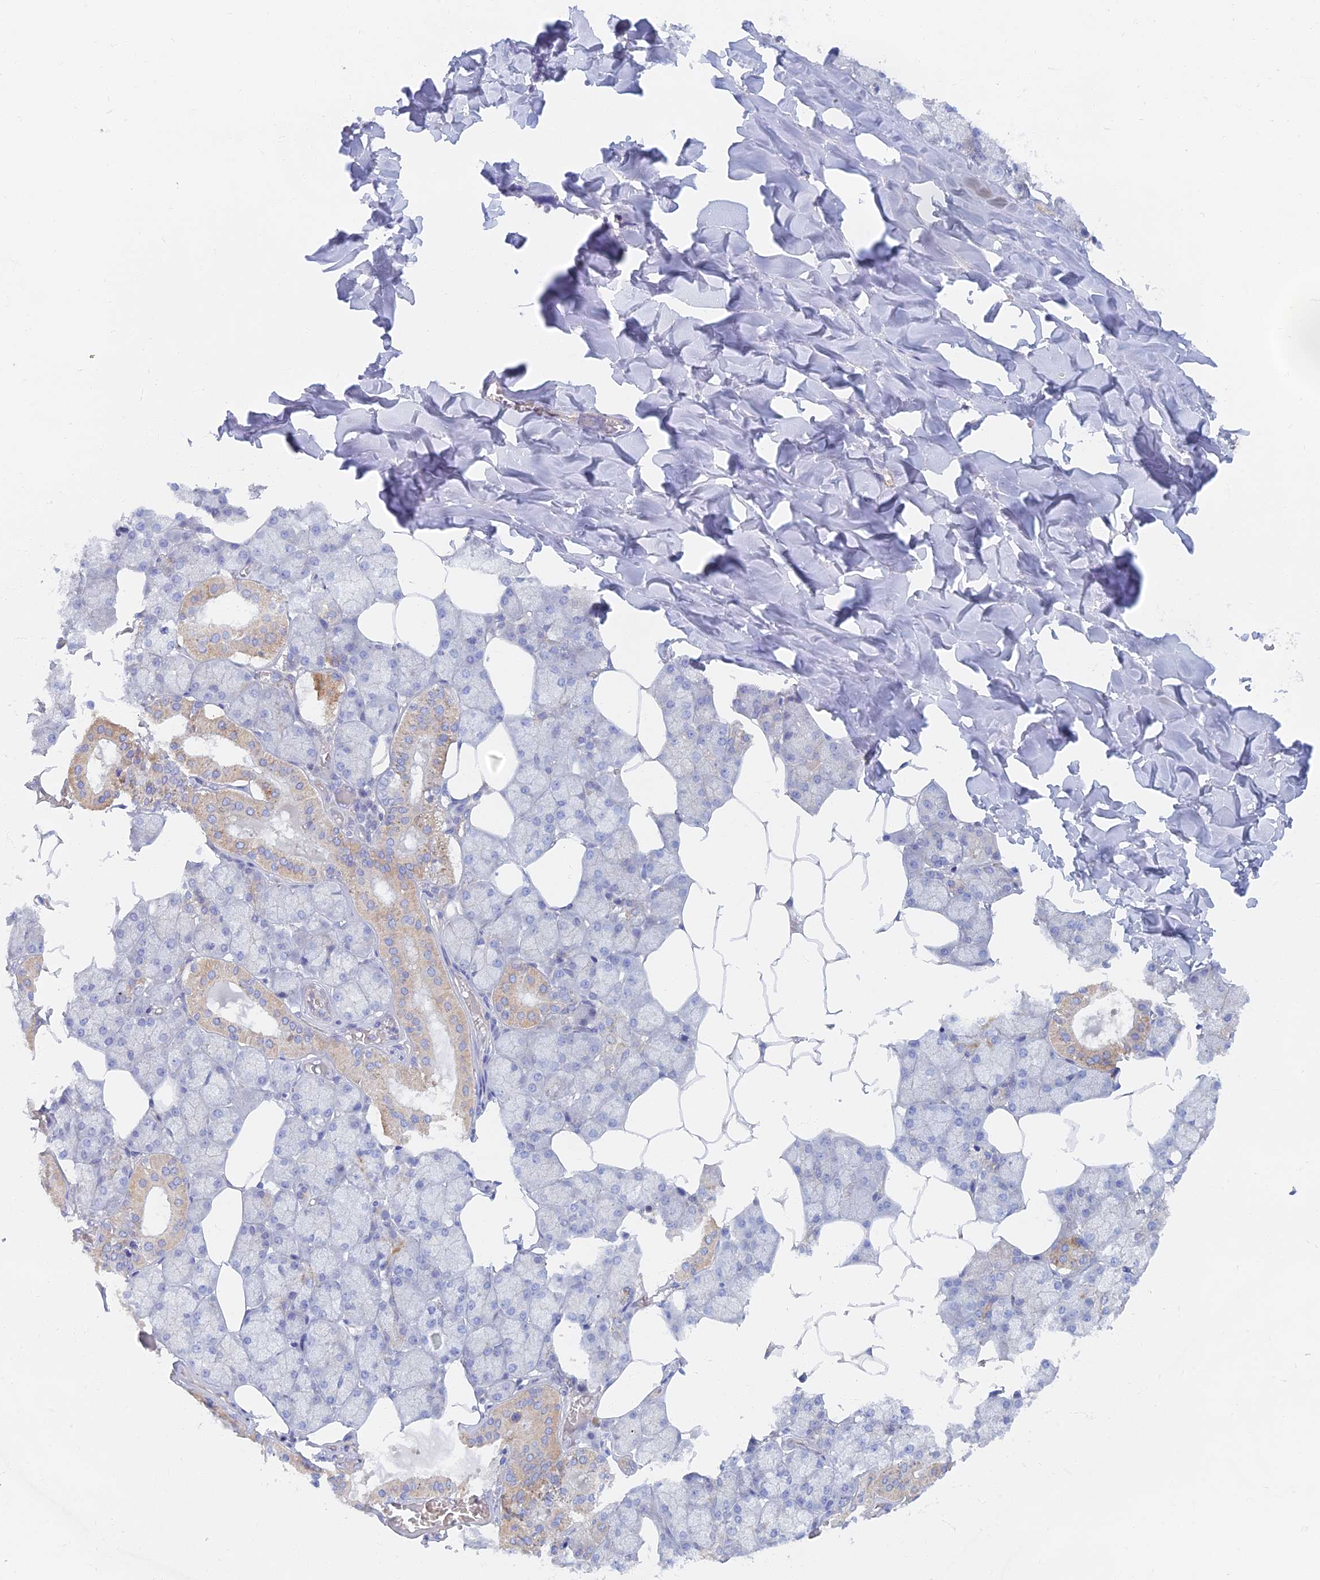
{"staining": {"intensity": "moderate", "quantity": "<25%", "location": "cytoplasmic/membranous"}, "tissue": "salivary gland", "cell_type": "Glandular cells", "image_type": "normal", "snomed": [{"axis": "morphology", "description": "Normal tissue, NOS"}, {"axis": "topography", "description": "Salivary gland"}], "caption": "Glandular cells exhibit low levels of moderate cytoplasmic/membranous expression in approximately <25% of cells in unremarkable salivary gland. The staining was performed using DAB to visualize the protein expression in brown, while the nuclei were stained in blue with hematoxylin (Magnification: 20x).", "gene": "TMEM44", "patient": {"sex": "male", "age": 62}}